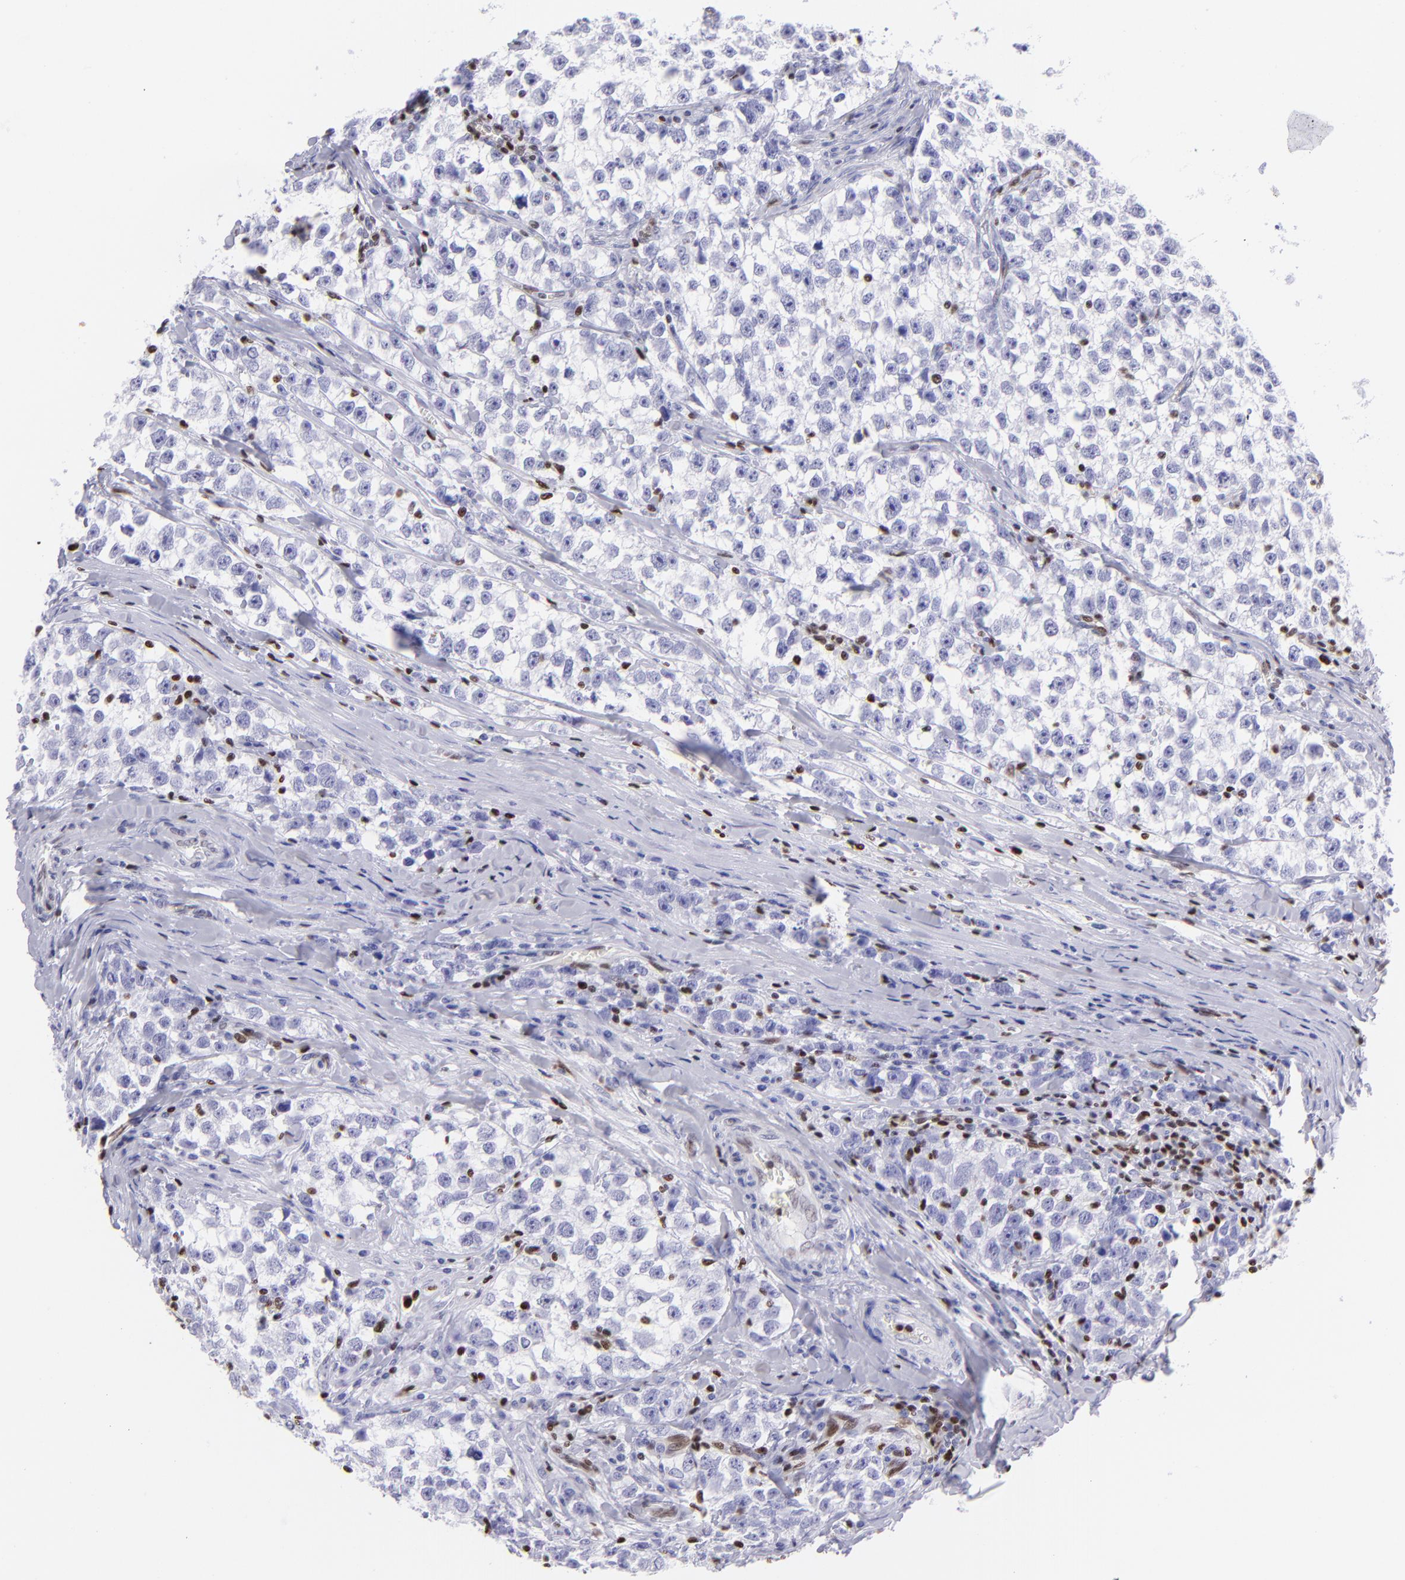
{"staining": {"intensity": "negative", "quantity": "none", "location": "none"}, "tissue": "testis cancer", "cell_type": "Tumor cells", "image_type": "cancer", "snomed": [{"axis": "morphology", "description": "Seminoma, NOS"}, {"axis": "morphology", "description": "Carcinoma, Embryonal, NOS"}, {"axis": "topography", "description": "Testis"}], "caption": "Immunohistochemistry (IHC) photomicrograph of human testis cancer stained for a protein (brown), which displays no staining in tumor cells.", "gene": "ETS1", "patient": {"sex": "male", "age": 30}}